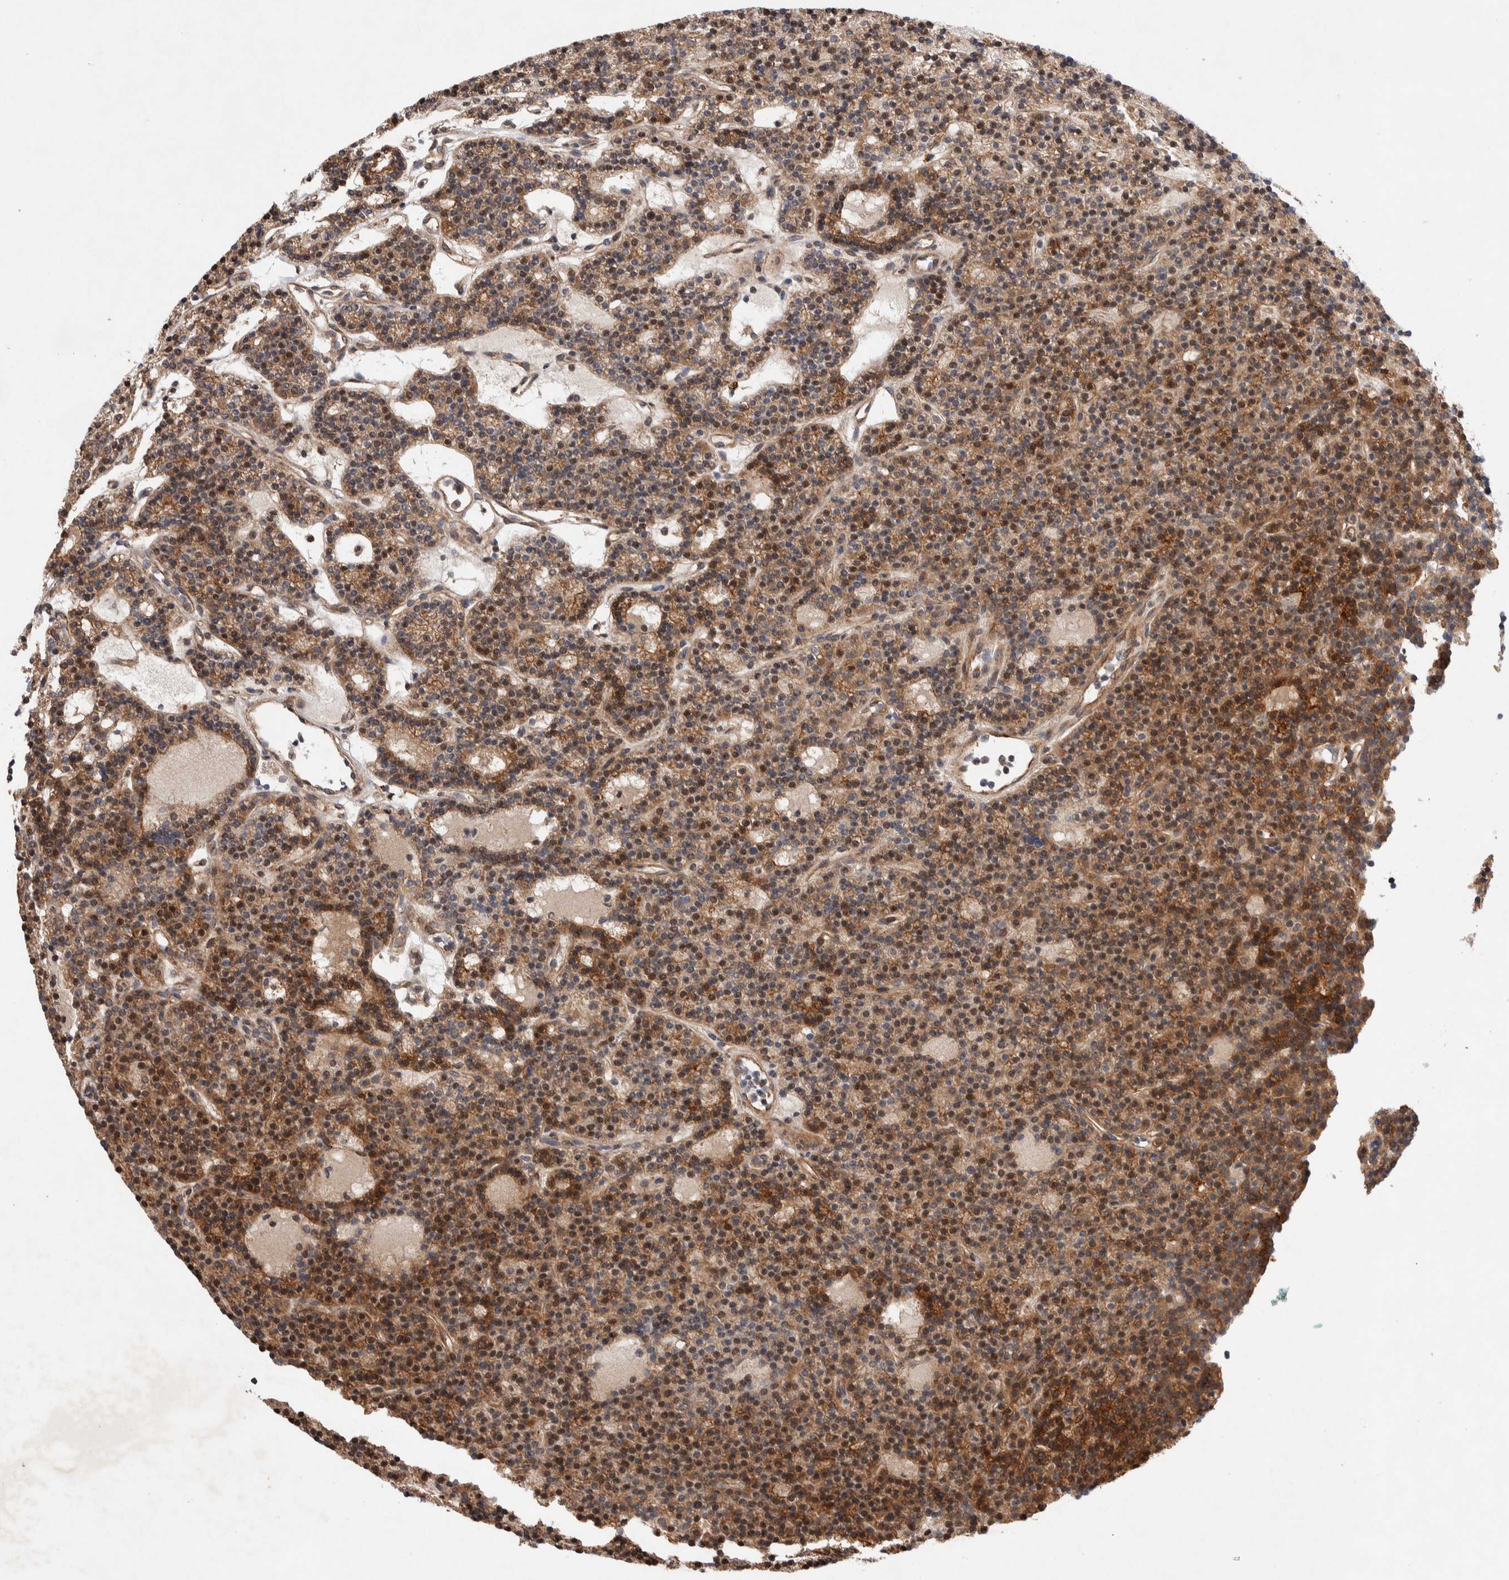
{"staining": {"intensity": "moderate", "quantity": ">75%", "location": "cytoplasmic/membranous"}, "tissue": "parathyroid gland", "cell_type": "Glandular cells", "image_type": "normal", "snomed": [{"axis": "morphology", "description": "Normal tissue, NOS"}, {"axis": "topography", "description": "Parathyroid gland"}], "caption": "Immunohistochemical staining of unremarkable parathyroid gland exhibits >75% levels of moderate cytoplasmic/membranous protein staining in about >75% of glandular cells.", "gene": "LZTS1", "patient": {"sex": "male", "age": 75}}